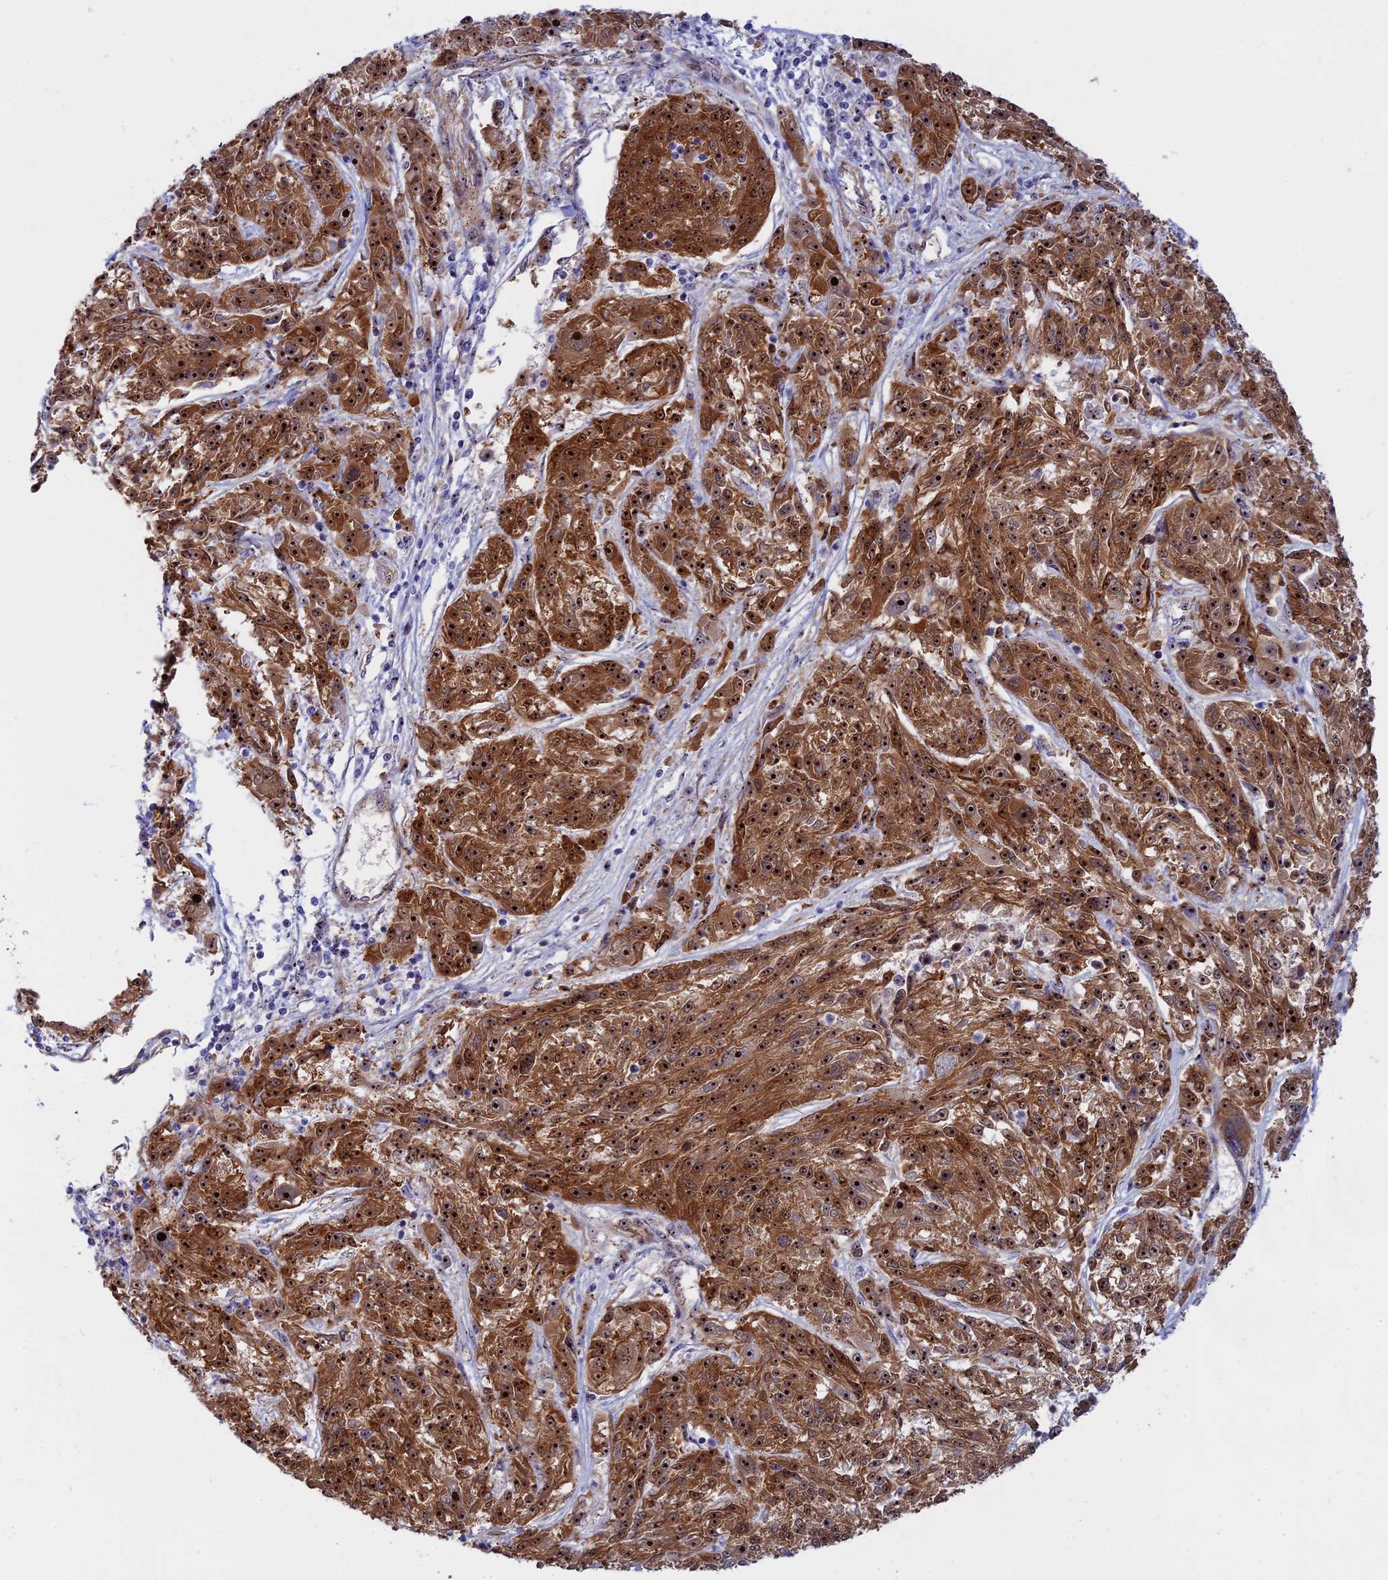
{"staining": {"intensity": "strong", "quantity": ">75%", "location": "cytoplasmic/membranous,nuclear"}, "tissue": "melanoma", "cell_type": "Tumor cells", "image_type": "cancer", "snomed": [{"axis": "morphology", "description": "Malignant melanoma, NOS"}, {"axis": "topography", "description": "Skin"}], "caption": "Protein staining exhibits strong cytoplasmic/membranous and nuclear positivity in approximately >75% of tumor cells in malignant melanoma.", "gene": "DBNDD1", "patient": {"sex": "male", "age": 53}}